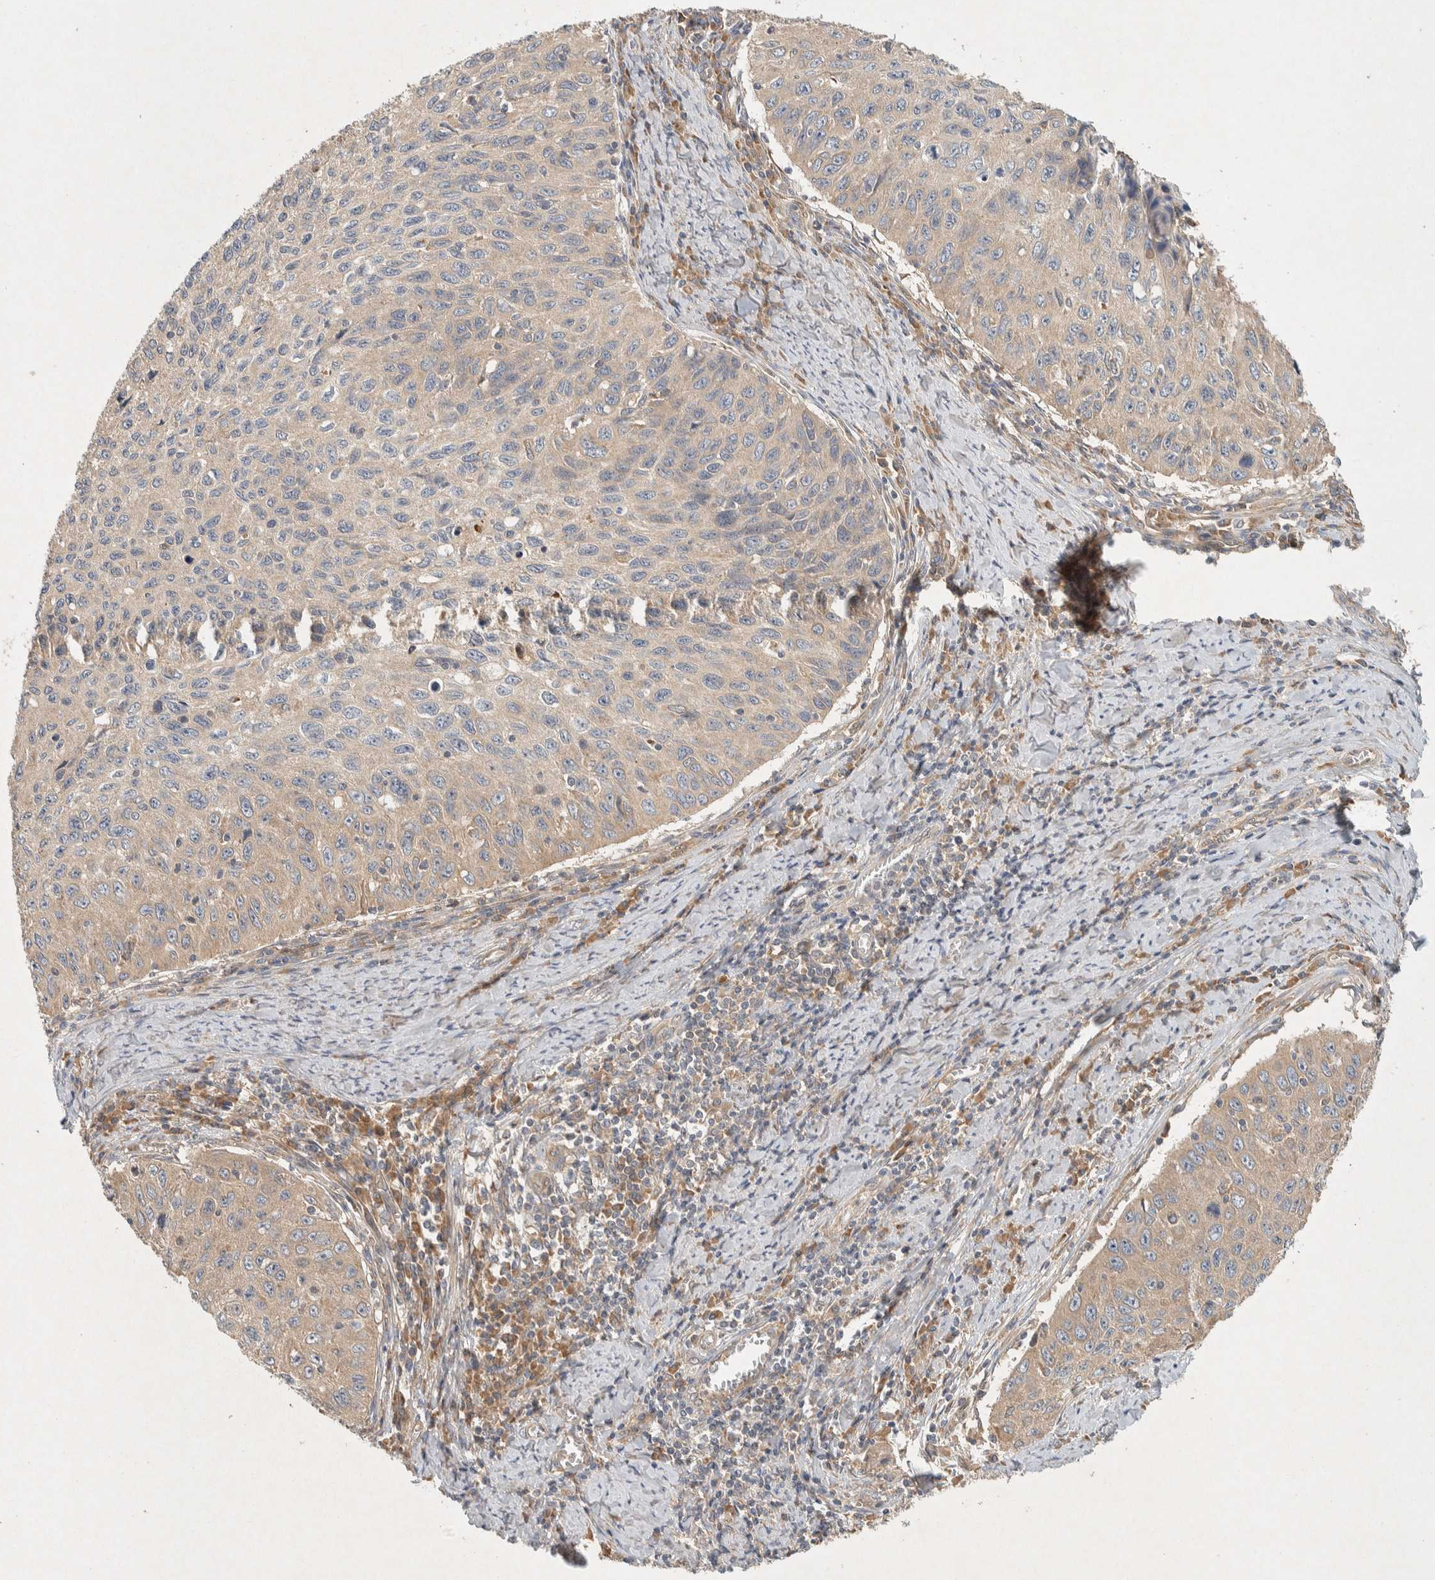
{"staining": {"intensity": "weak", "quantity": "<25%", "location": "cytoplasmic/membranous"}, "tissue": "cervical cancer", "cell_type": "Tumor cells", "image_type": "cancer", "snomed": [{"axis": "morphology", "description": "Squamous cell carcinoma, NOS"}, {"axis": "topography", "description": "Cervix"}], "caption": "An IHC micrograph of cervical cancer (squamous cell carcinoma) is shown. There is no staining in tumor cells of cervical cancer (squamous cell carcinoma).", "gene": "PXK", "patient": {"sex": "female", "age": 53}}